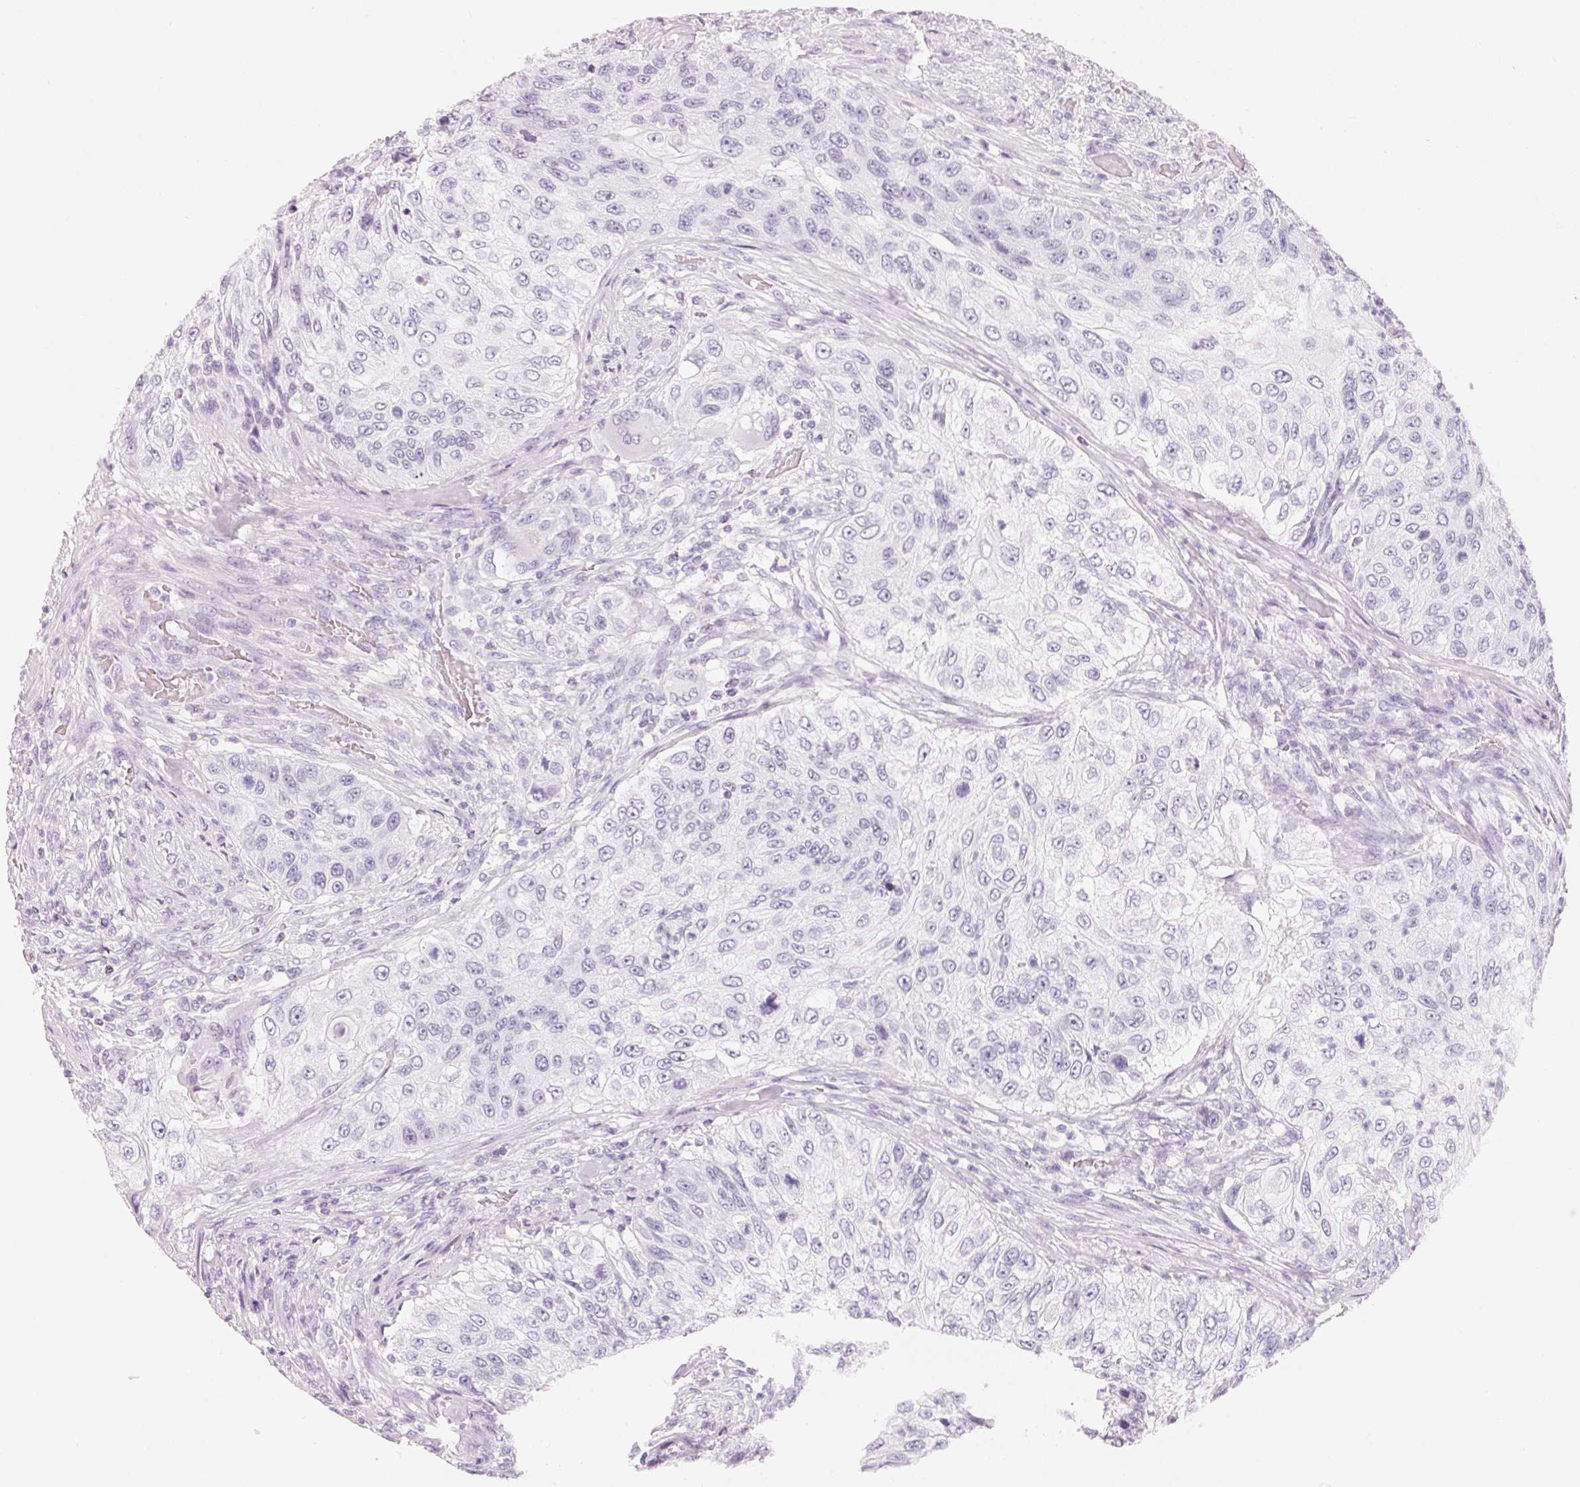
{"staining": {"intensity": "negative", "quantity": "none", "location": "none"}, "tissue": "urothelial cancer", "cell_type": "Tumor cells", "image_type": "cancer", "snomed": [{"axis": "morphology", "description": "Urothelial carcinoma, High grade"}, {"axis": "topography", "description": "Urinary bladder"}], "caption": "A high-resolution photomicrograph shows immunohistochemistry (IHC) staining of urothelial cancer, which exhibits no significant expression in tumor cells.", "gene": "CFHR2", "patient": {"sex": "female", "age": 60}}